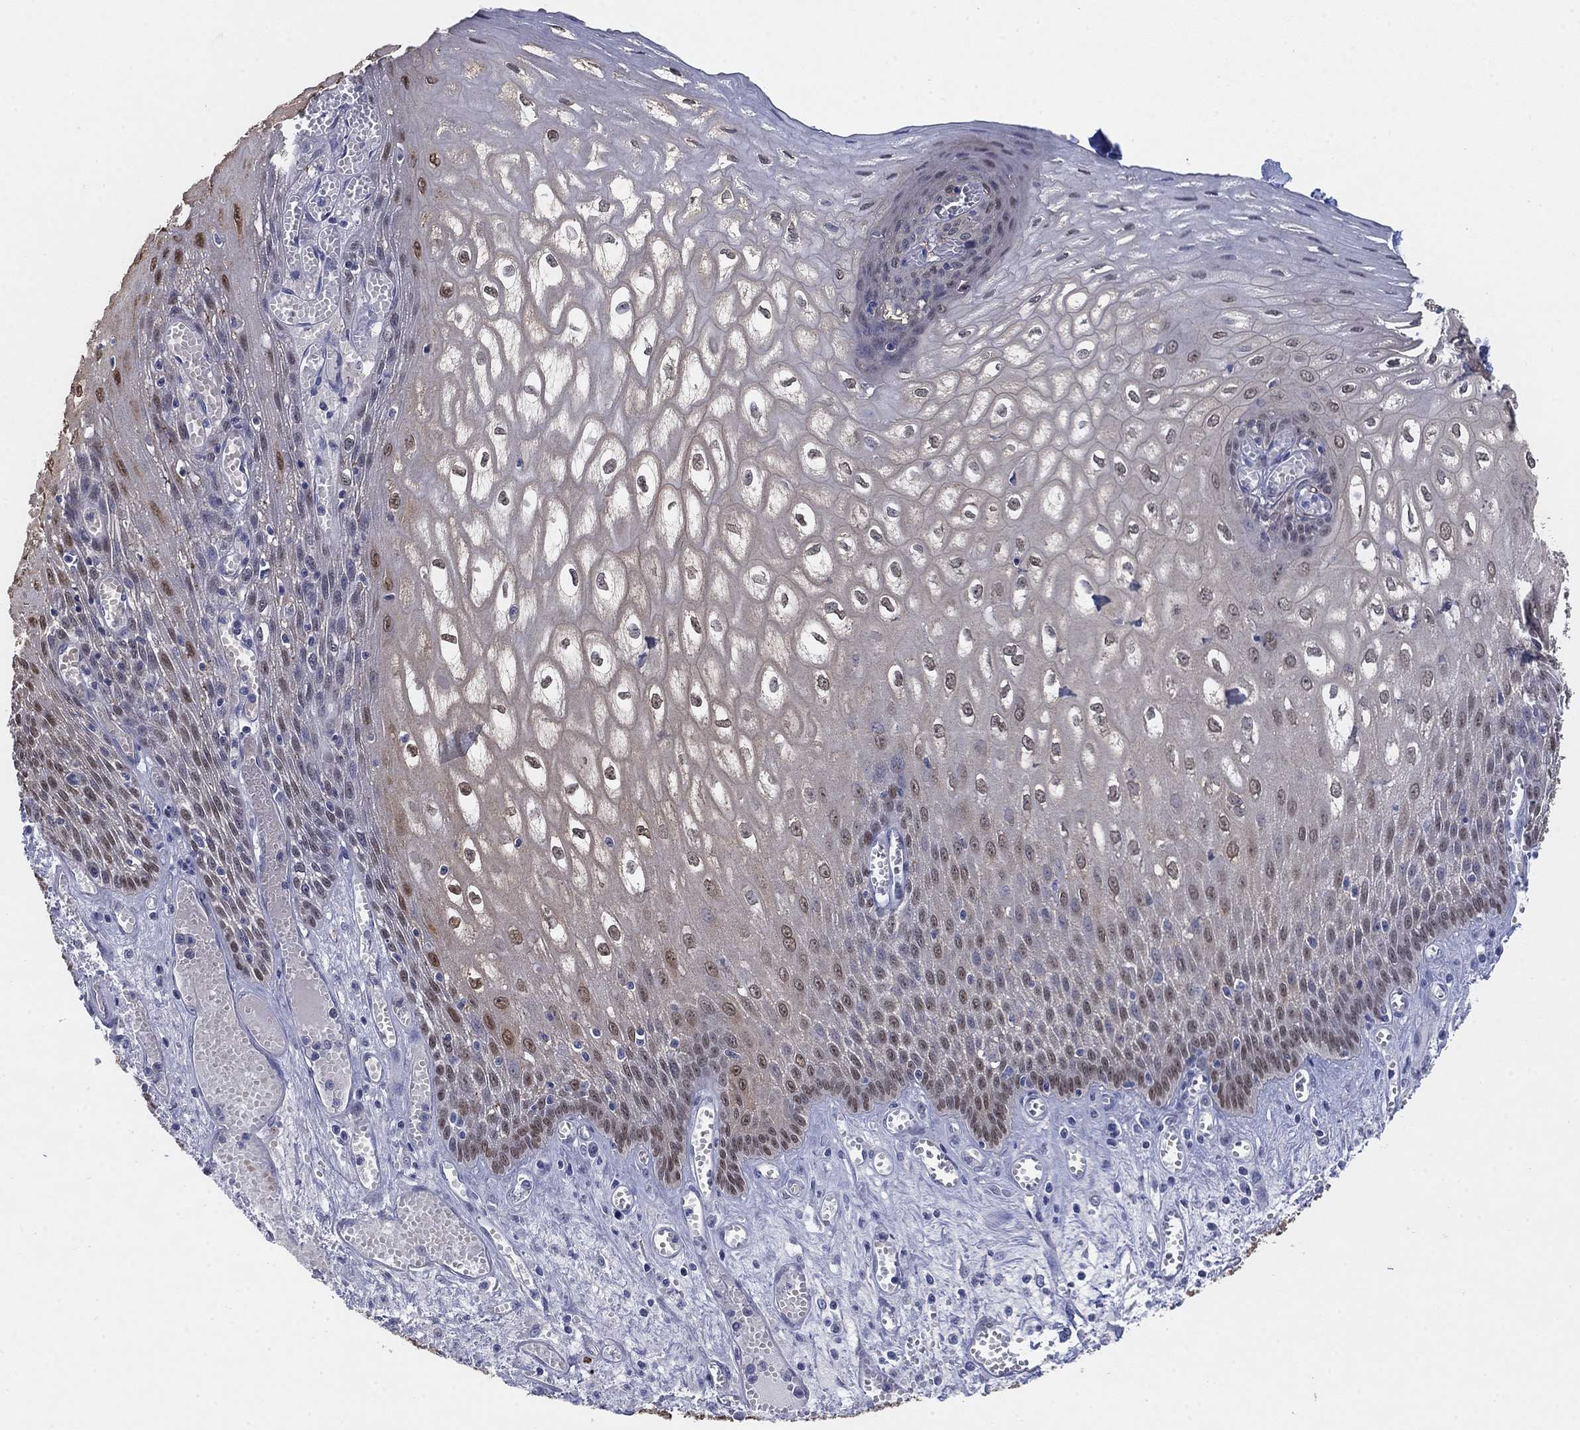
{"staining": {"intensity": "moderate", "quantity": "<25%", "location": "nuclear"}, "tissue": "esophagus", "cell_type": "Squamous epithelial cells", "image_type": "normal", "snomed": [{"axis": "morphology", "description": "Normal tissue, NOS"}, {"axis": "topography", "description": "Esophagus"}], "caption": "Approximately <25% of squamous epithelial cells in unremarkable esophagus demonstrate moderate nuclear protein expression as visualized by brown immunohistochemical staining.", "gene": "MYO3A", "patient": {"sex": "male", "age": 58}}